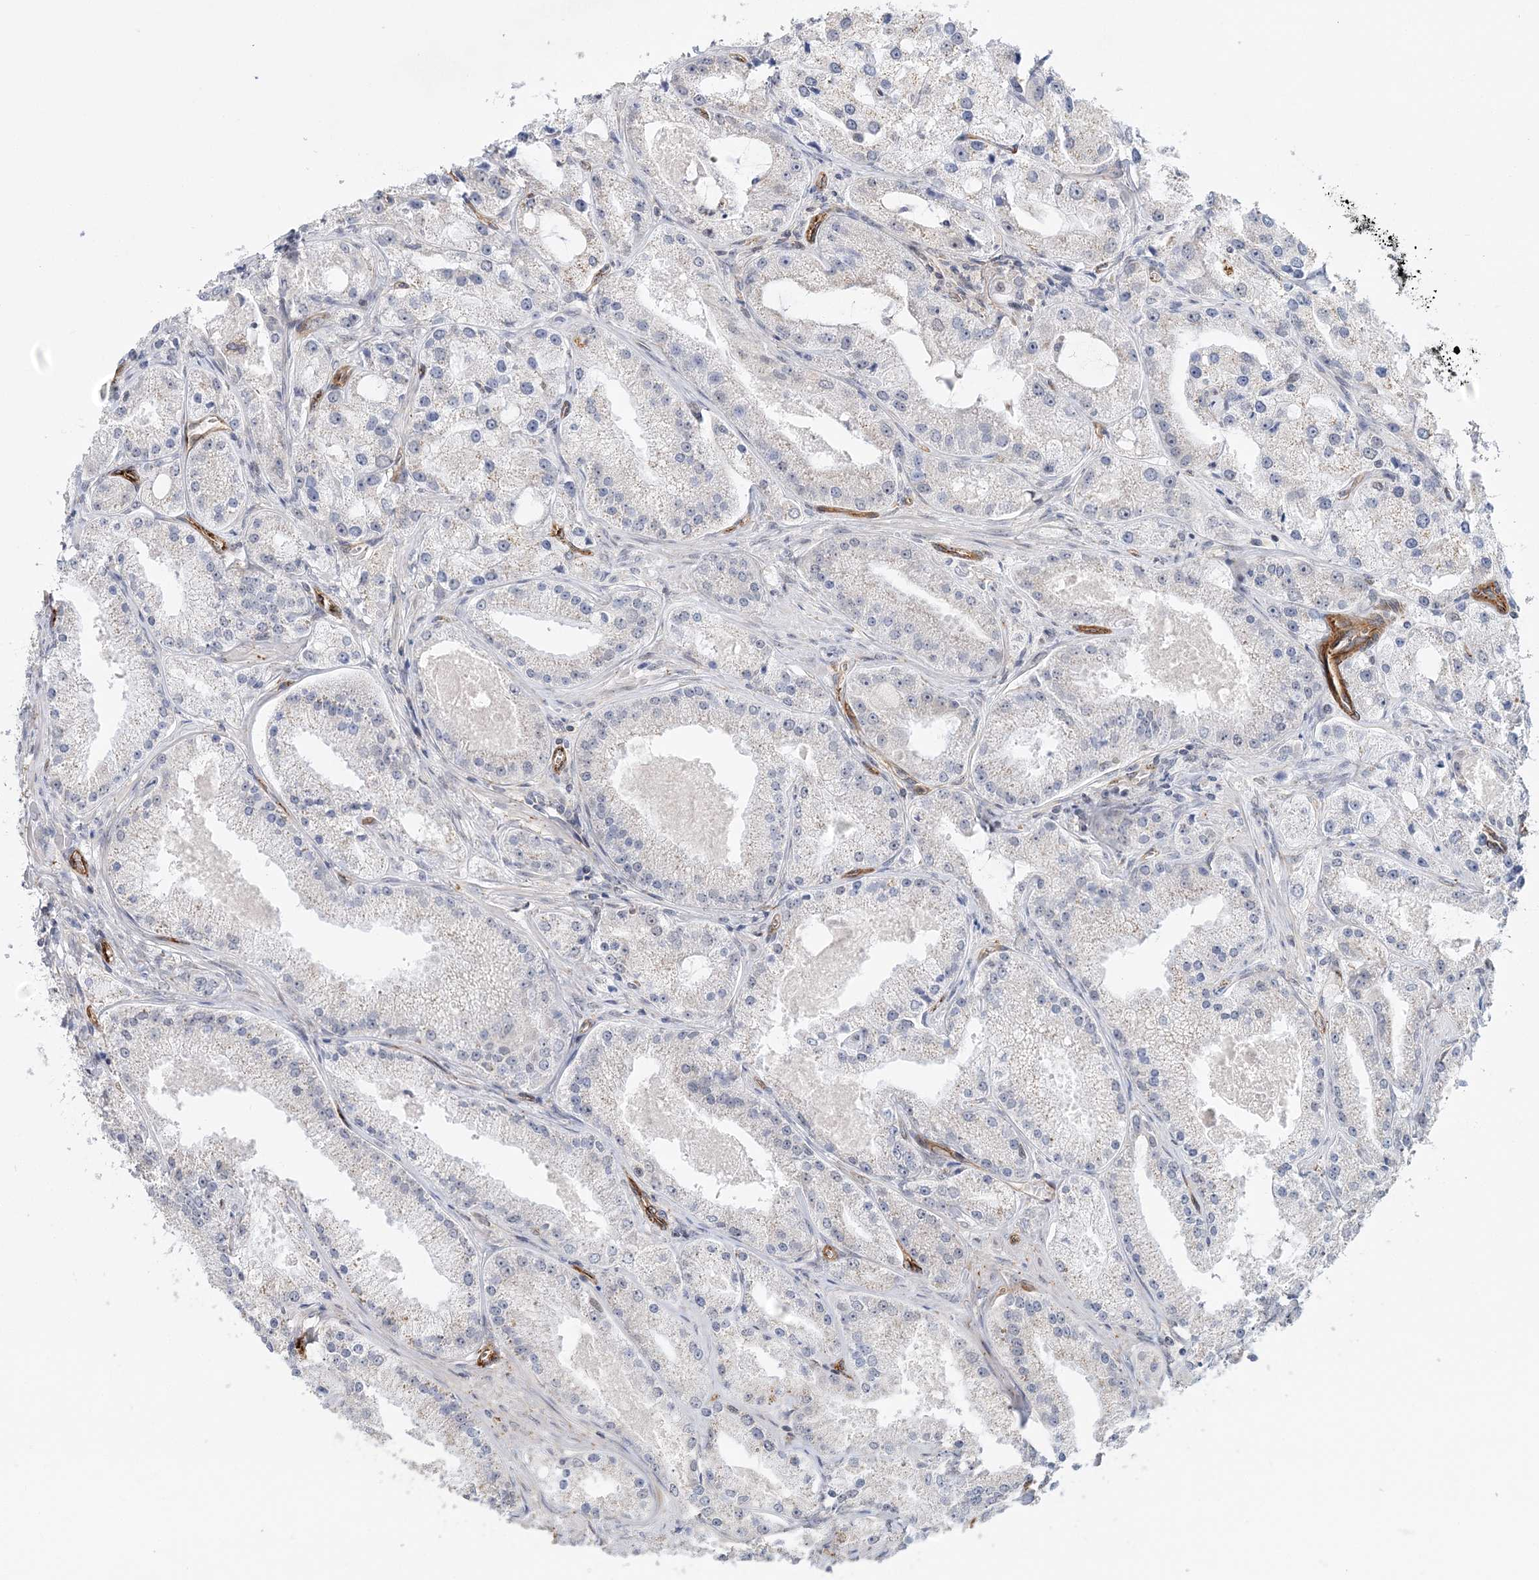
{"staining": {"intensity": "negative", "quantity": "none", "location": "none"}, "tissue": "prostate cancer", "cell_type": "Tumor cells", "image_type": "cancer", "snomed": [{"axis": "morphology", "description": "Adenocarcinoma, Low grade"}, {"axis": "topography", "description": "Prostate"}], "caption": "Immunohistochemistry (IHC) photomicrograph of prostate cancer (low-grade adenocarcinoma) stained for a protein (brown), which demonstrates no expression in tumor cells. (DAB (3,3'-diaminobenzidine) IHC, high magnification).", "gene": "AFAP1L2", "patient": {"sex": "male", "age": 69}}